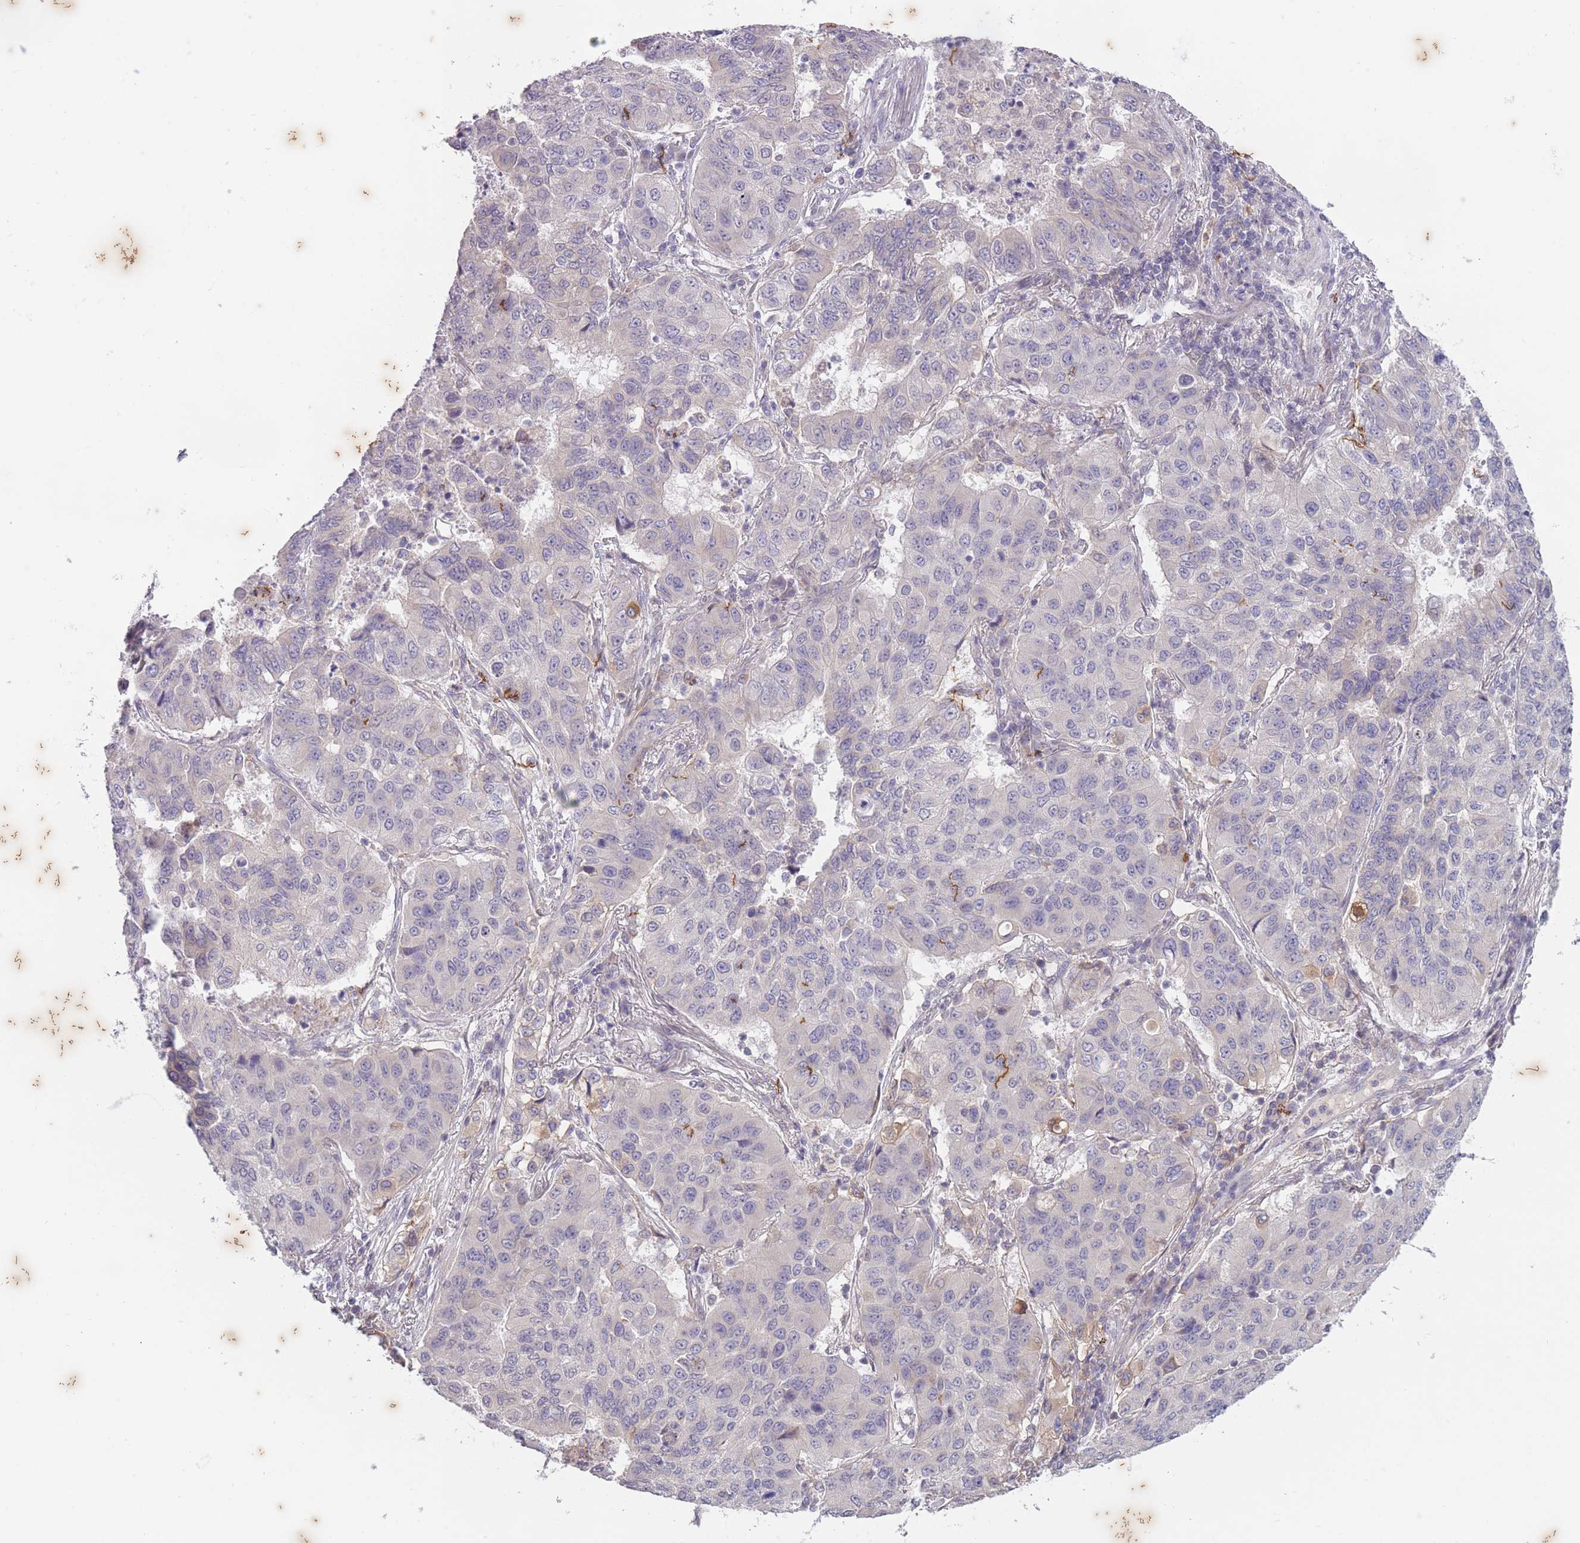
{"staining": {"intensity": "negative", "quantity": "none", "location": "none"}, "tissue": "lung cancer", "cell_type": "Tumor cells", "image_type": "cancer", "snomed": [{"axis": "morphology", "description": "Squamous cell carcinoma, NOS"}, {"axis": "topography", "description": "Lung"}], "caption": "Human squamous cell carcinoma (lung) stained for a protein using immunohistochemistry (IHC) displays no positivity in tumor cells.", "gene": "ARPIN", "patient": {"sex": "male", "age": 74}}